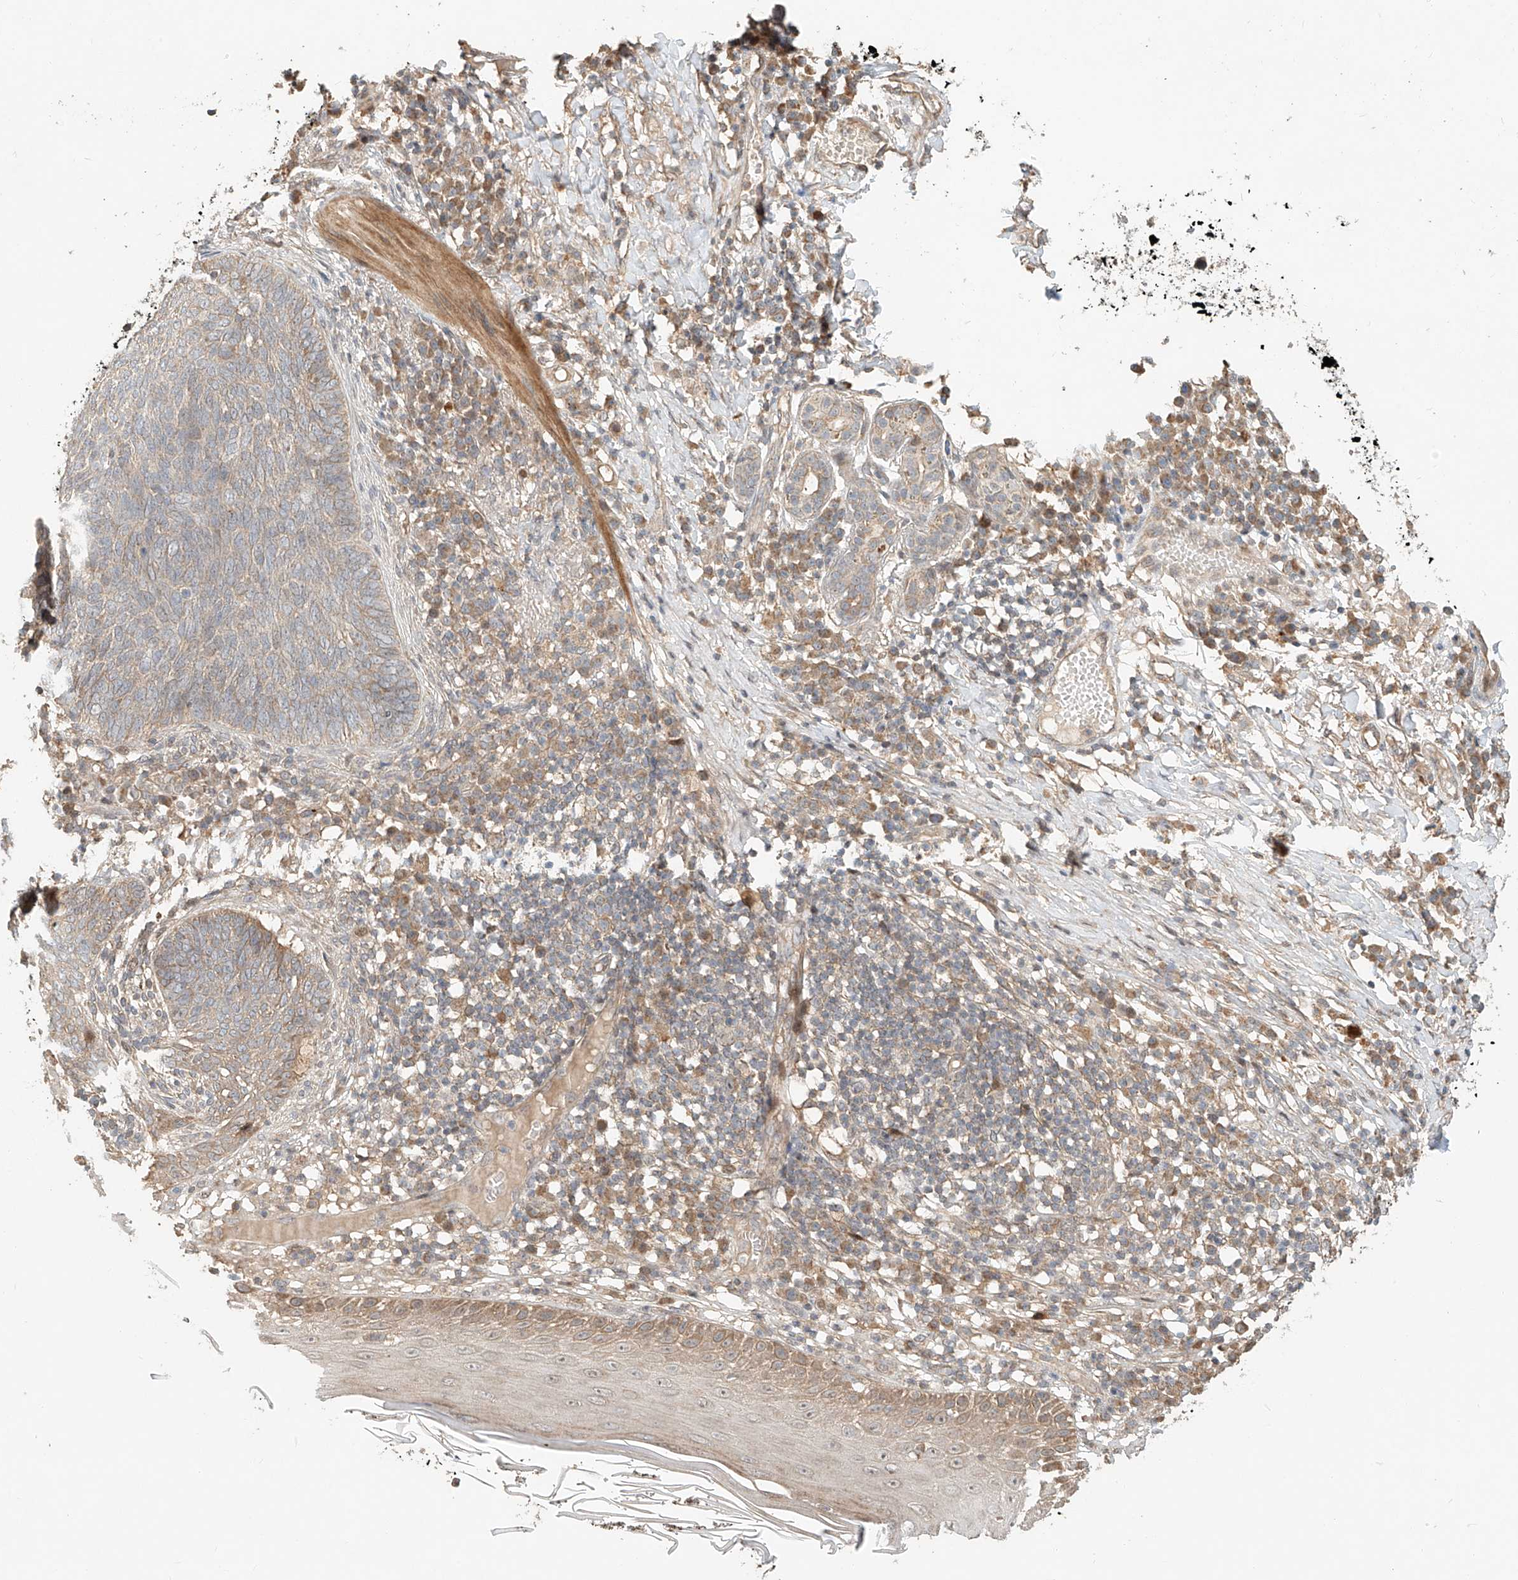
{"staining": {"intensity": "weak", "quantity": "<25%", "location": "cytoplasmic/membranous"}, "tissue": "skin cancer", "cell_type": "Tumor cells", "image_type": "cancer", "snomed": [{"axis": "morphology", "description": "Basal cell carcinoma"}, {"axis": "topography", "description": "Skin"}], "caption": "Tumor cells are negative for brown protein staining in skin cancer.", "gene": "TMEM61", "patient": {"sex": "male", "age": 85}}